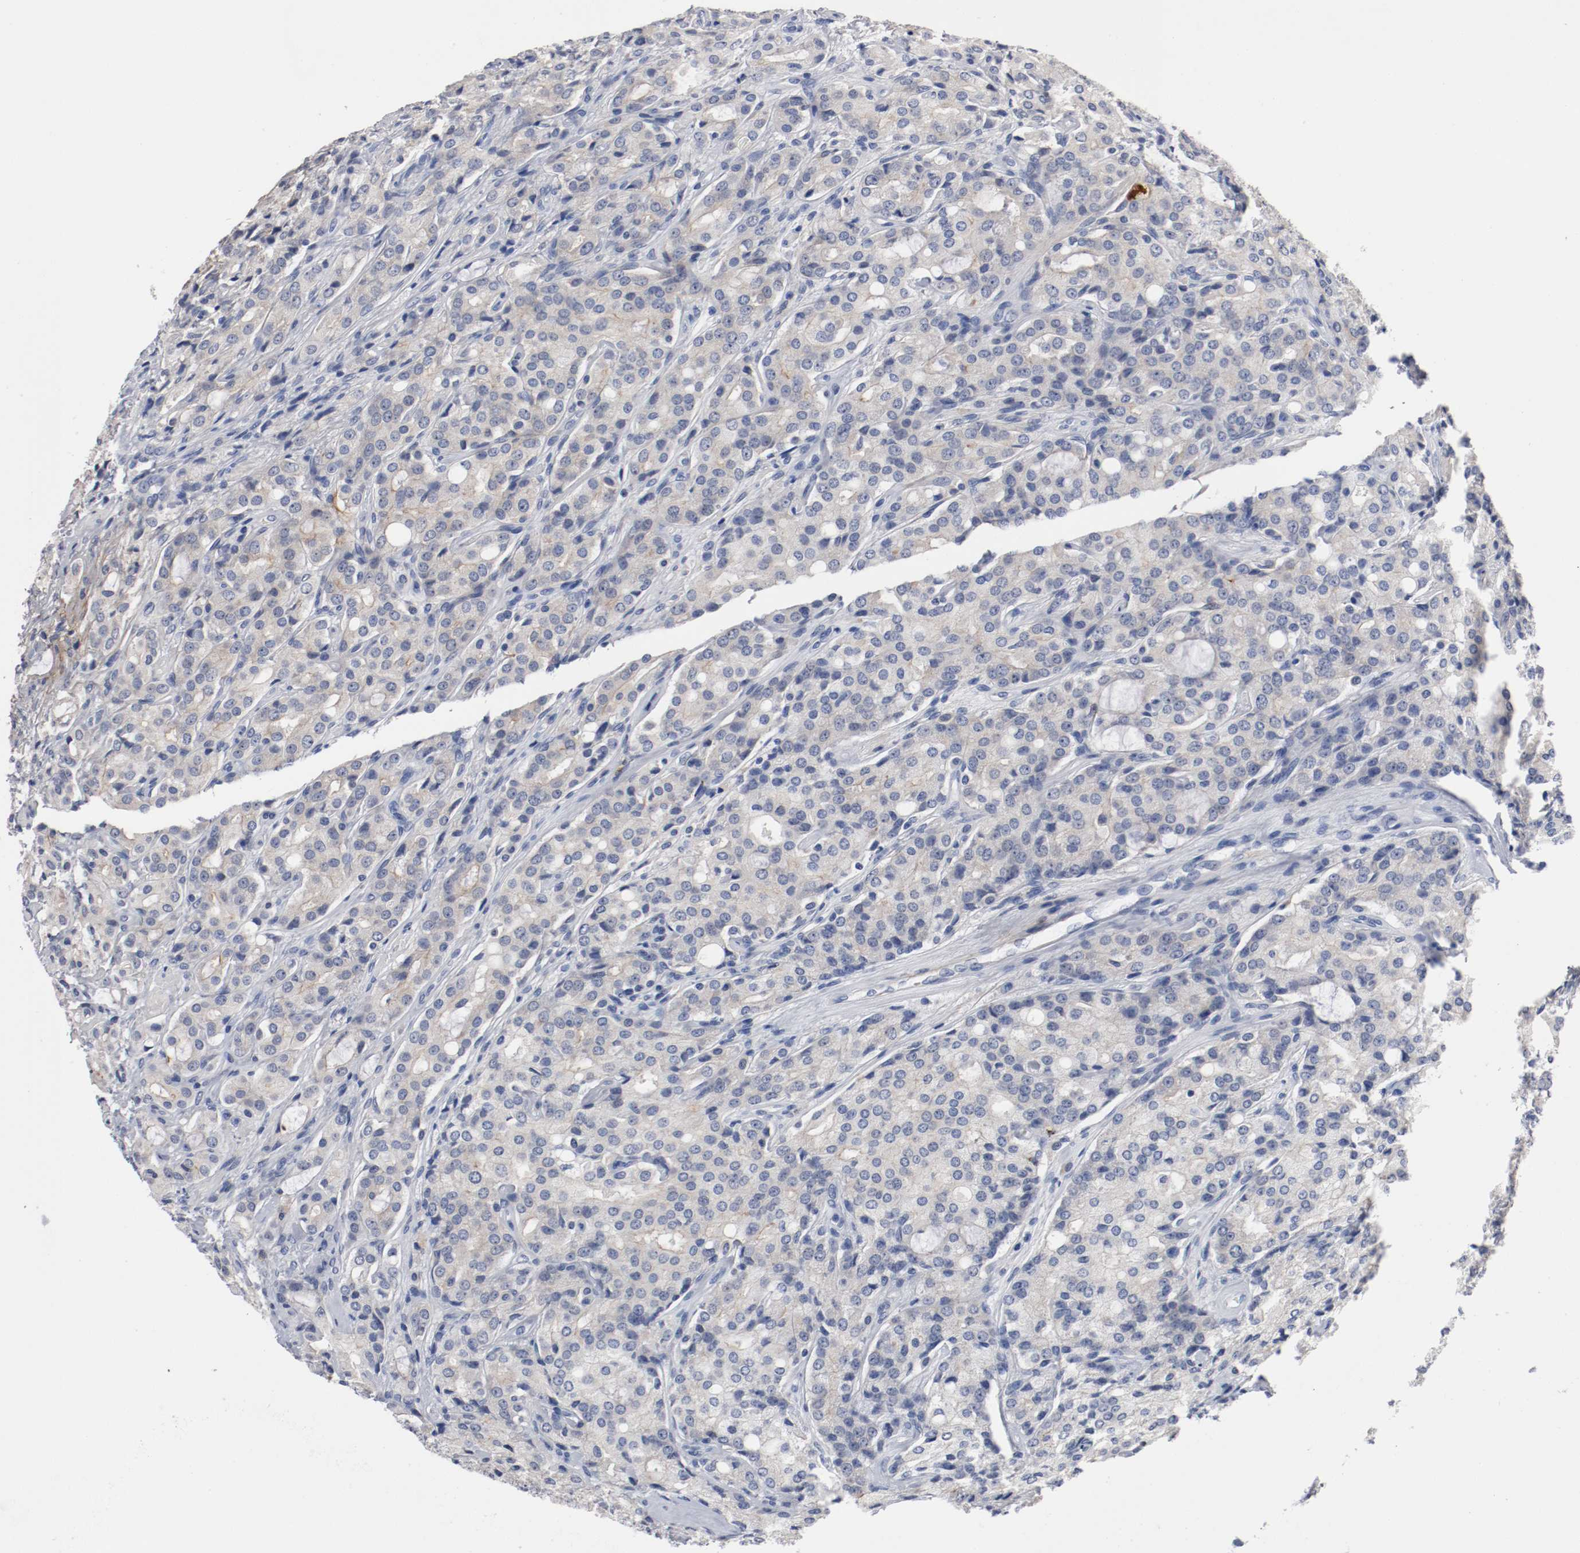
{"staining": {"intensity": "moderate", "quantity": "25%-75%", "location": "cytoplasmic/membranous"}, "tissue": "prostate cancer", "cell_type": "Tumor cells", "image_type": "cancer", "snomed": [{"axis": "morphology", "description": "Adenocarcinoma, High grade"}, {"axis": "topography", "description": "Prostate"}], "caption": "The image exhibits staining of prostate high-grade adenocarcinoma, revealing moderate cytoplasmic/membranous protein staining (brown color) within tumor cells. The staining is performed using DAB (3,3'-diaminobenzidine) brown chromogen to label protein expression. The nuclei are counter-stained blue using hematoxylin.", "gene": "TNC", "patient": {"sex": "male", "age": 72}}